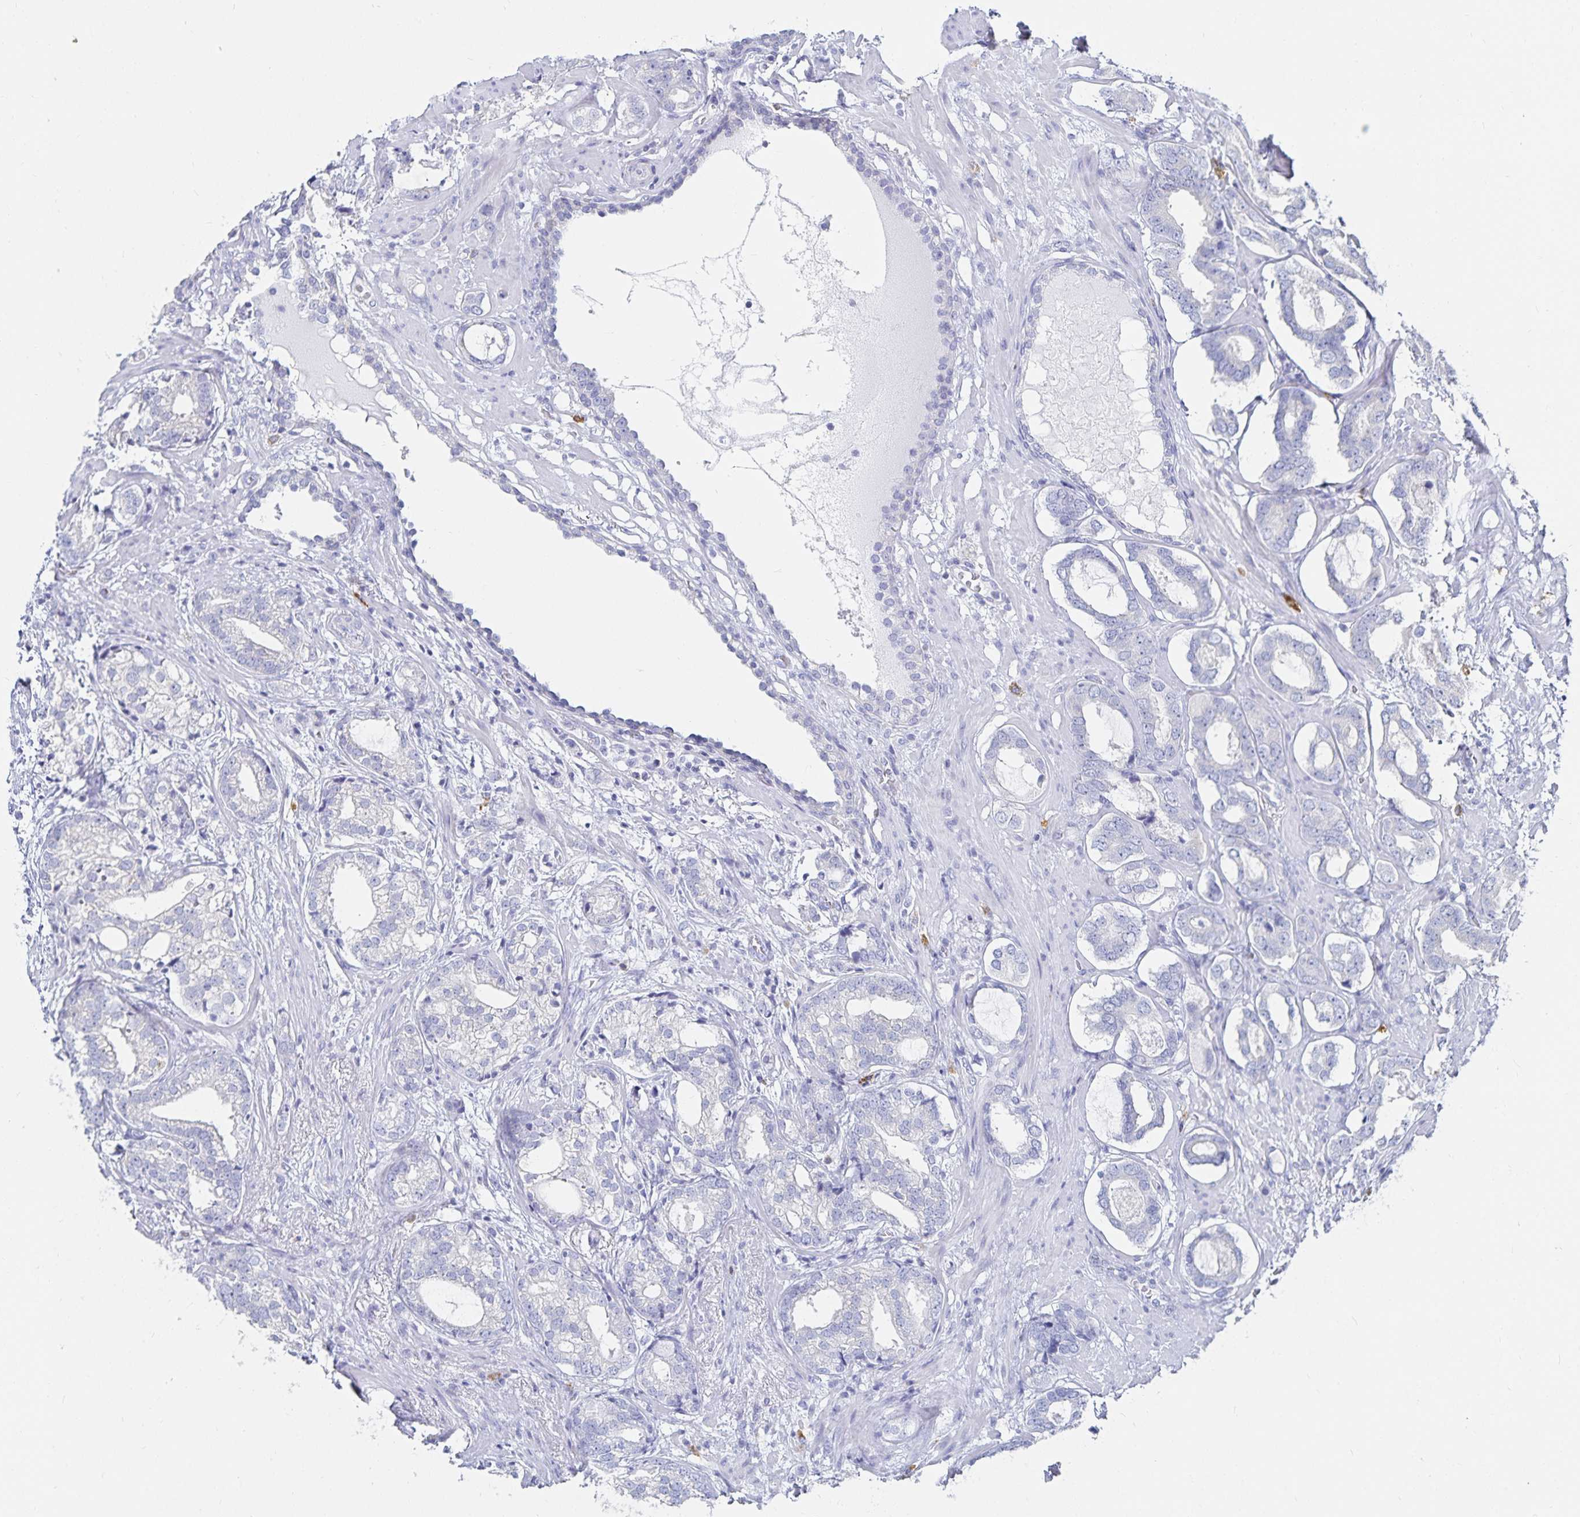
{"staining": {"intensity": "negative", "quantity": "none", "location": "none"}, "tissue": "prostate cancer", "cell_type": "Tumor cells", "image_type": "cancer", "snomed": [{"axis": "morphology", "description": "Adenocarcinoma, High grade"}, {"axis": "topography", "description": "Prostate"}], "caption": "Micrograph shows no significant protein staining in tumor cells of adenocarcinoma (high-grade) (prostate).", "gene": "TNIP1", "patient": {"sex": "male", "age": 75}}